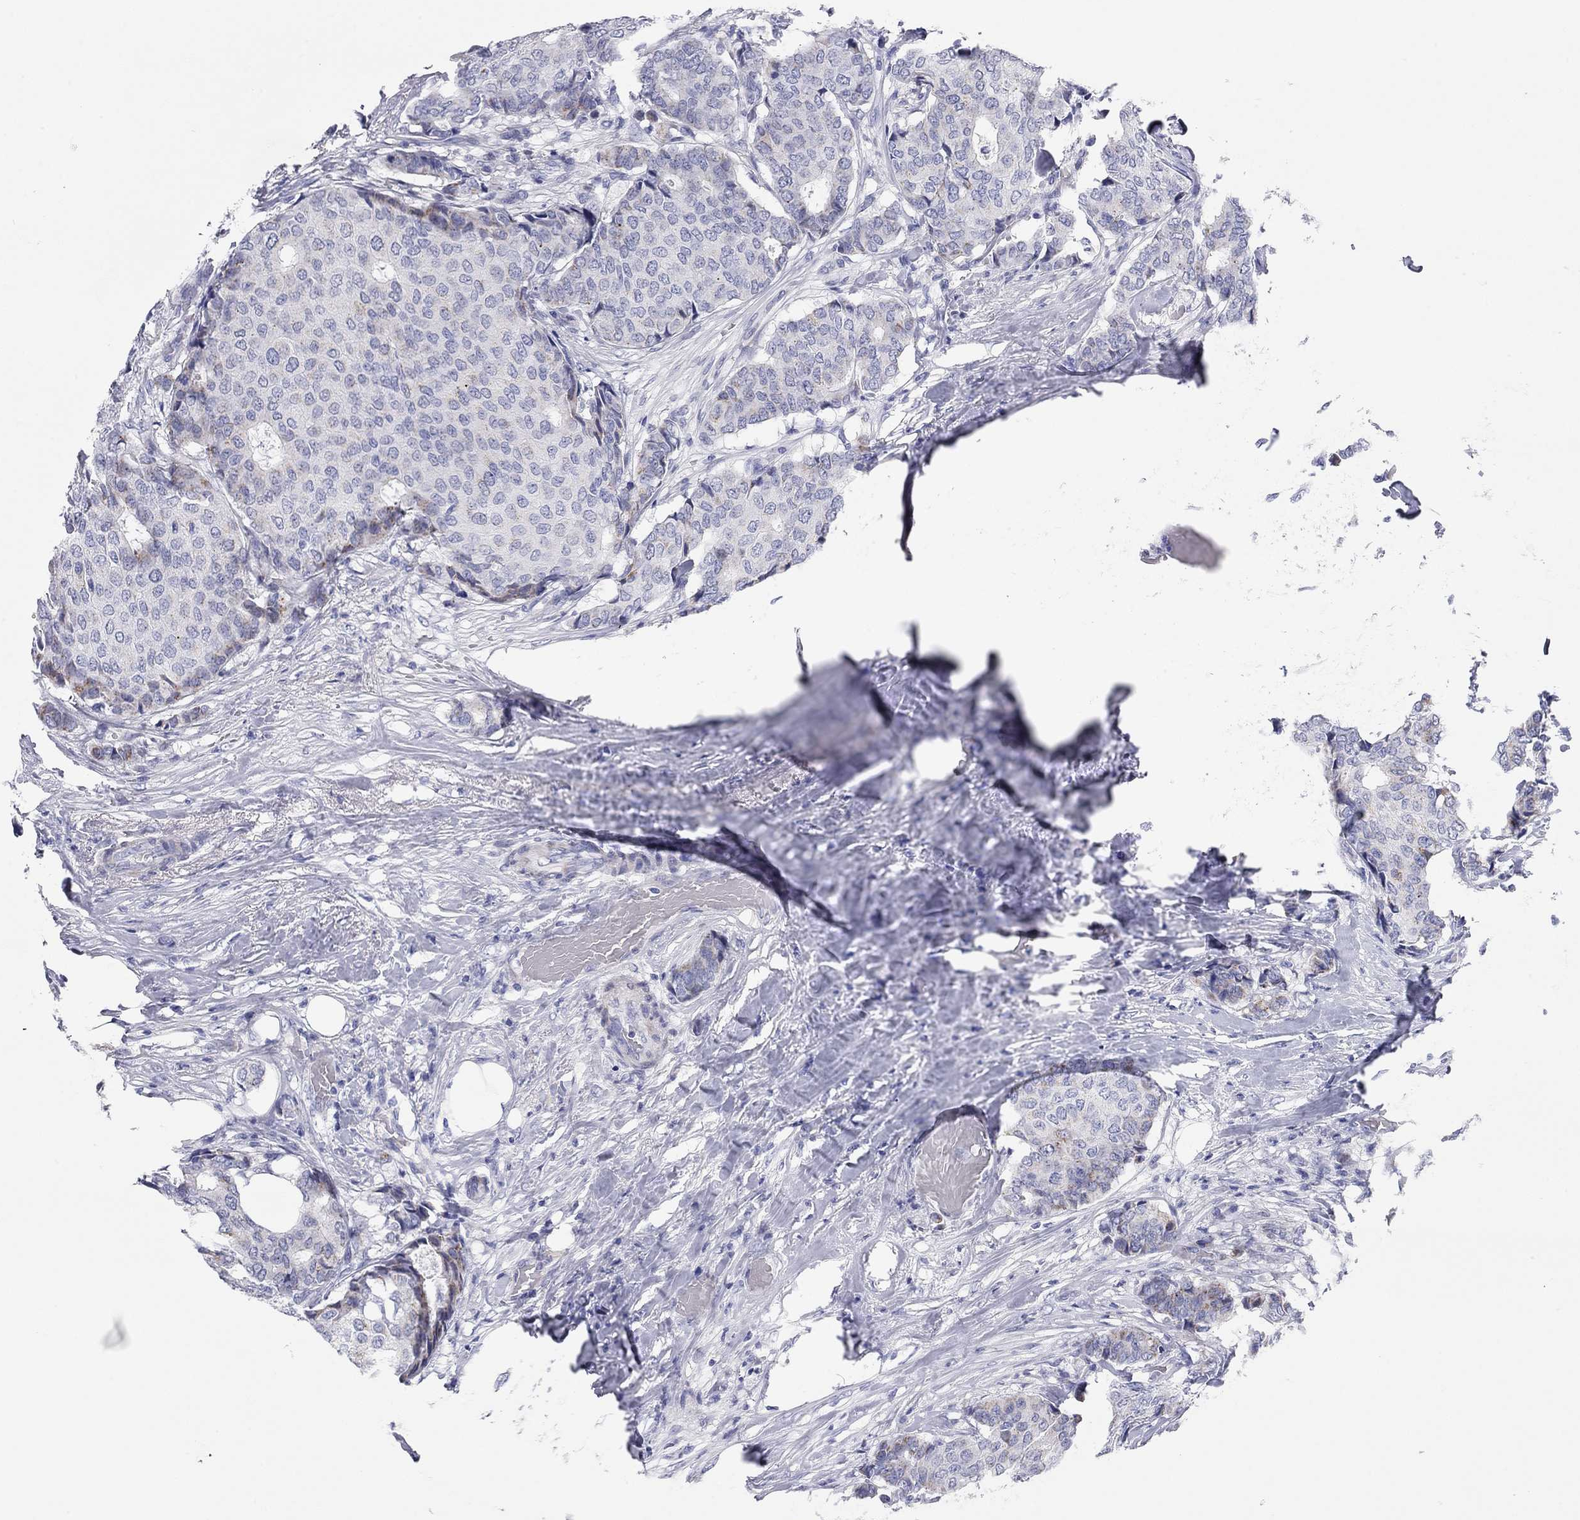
{"staining": {"intensity": "weak", "quantity": "<25%", "location": "cytoplasmic/membranous"}, "tissue": "breast cancer", "cell_type": "Tumor cells", "image_type": "cancer", "snomed": [{"axis": "morphology", "description": "Duct carcinoma"}, {"axis": "topography", "description": "Breast"}], "caption": "This is an immunohistochemistry histopathology image of breast cancer (invasive ductal carcinoma). There is no positivity in tumor cells.", "gene": "CHI3L2", "patient": {"sex": "female", "age": 75}}